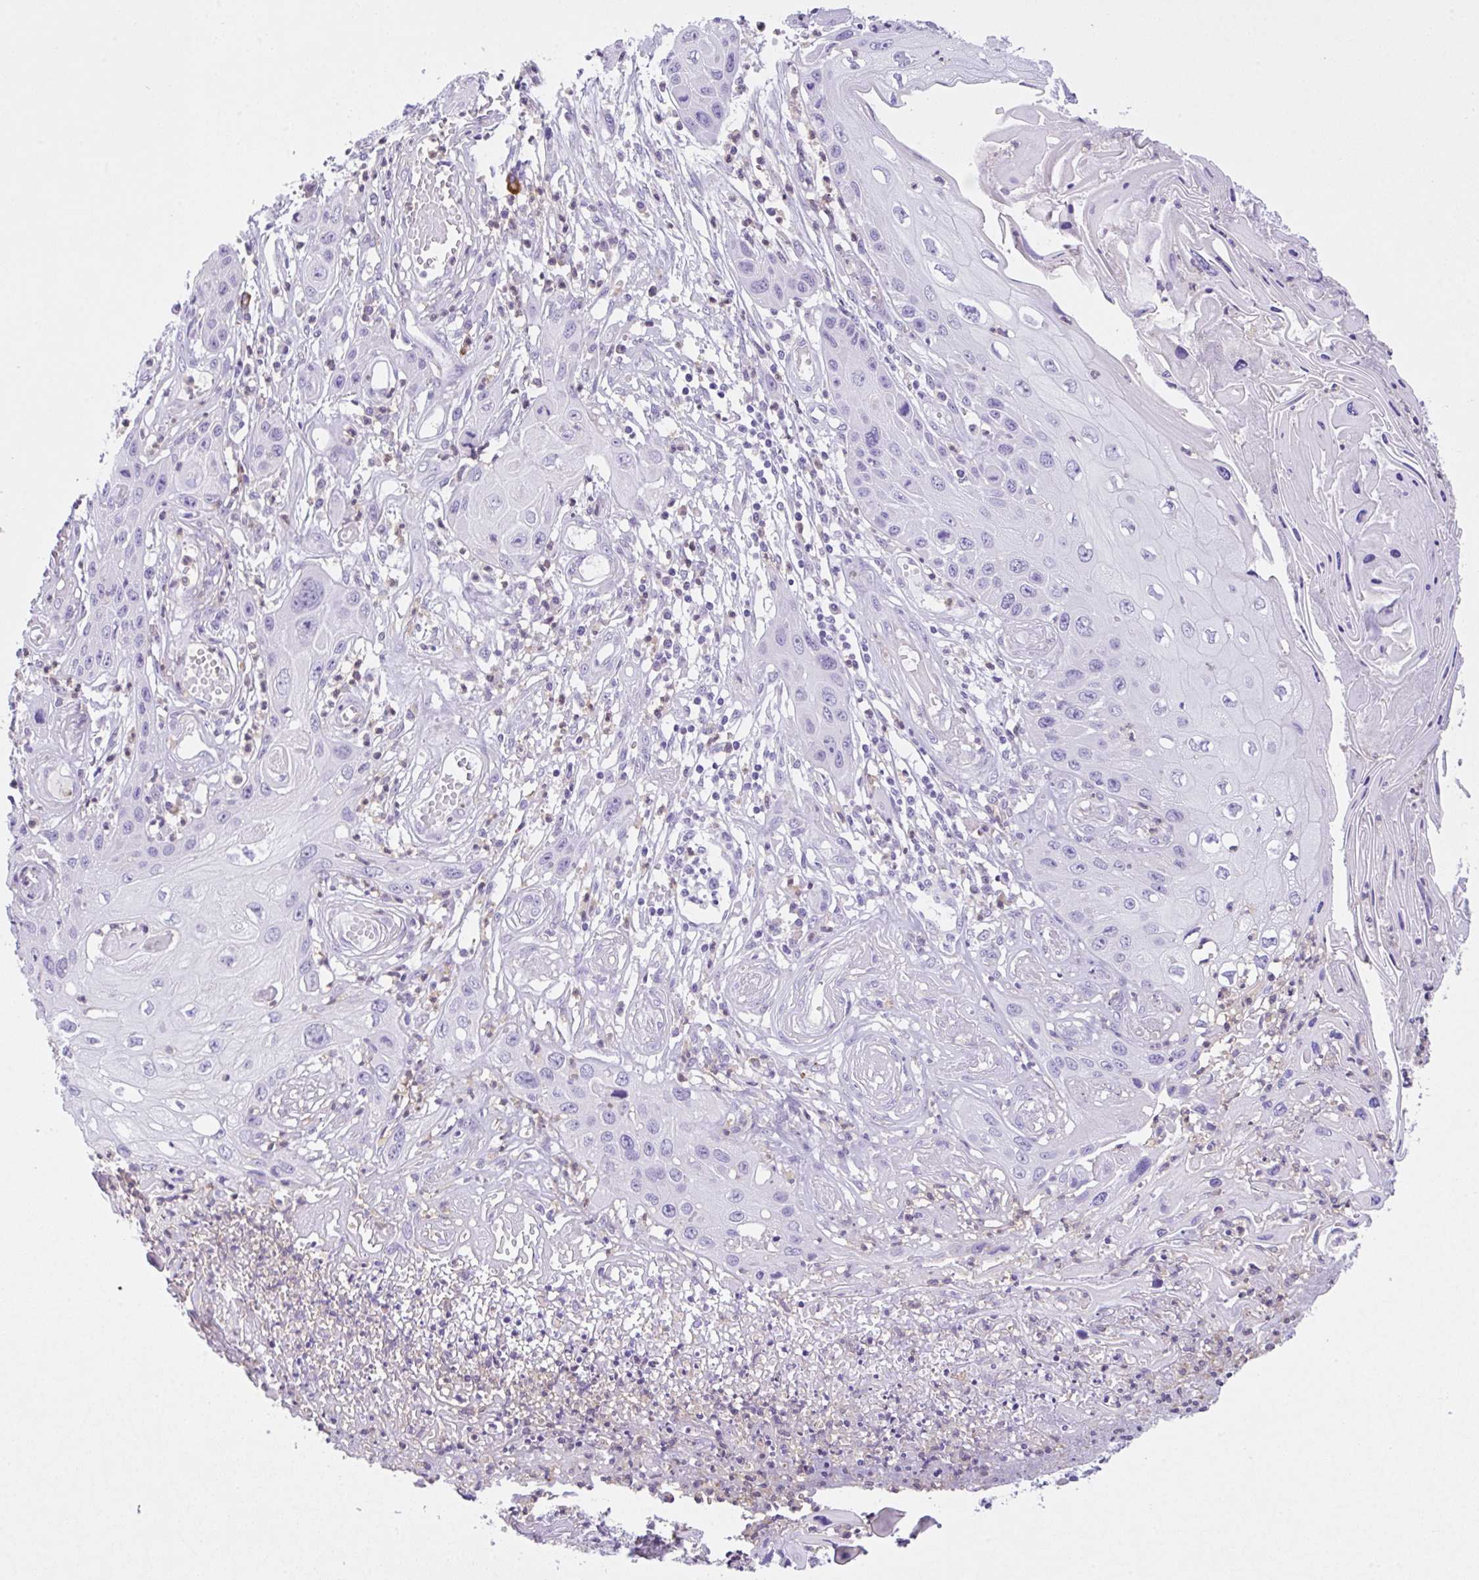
{"staining": {"intensity": "negative", "quantity": "none", "location": "none"}, "tissue": "skin cancer", "cell_type": "Tumor cells", "image_type": "cancer", "snomed": [{"axis": "morphology", "description": "Squamous cell carcinoma, NOS"}, {"axis": "topography", "description": "Skin"}, {"axis": "topography", "description": "Vulva"}], "caption": "DAB (3,3'-diaminobenzidine) immunohistochemical staining of skin squamous cell carcinoma displays no significant positivity in tumor cells.", "gene": "NCF1", "patient": {"sex": "female", "age": 44}}